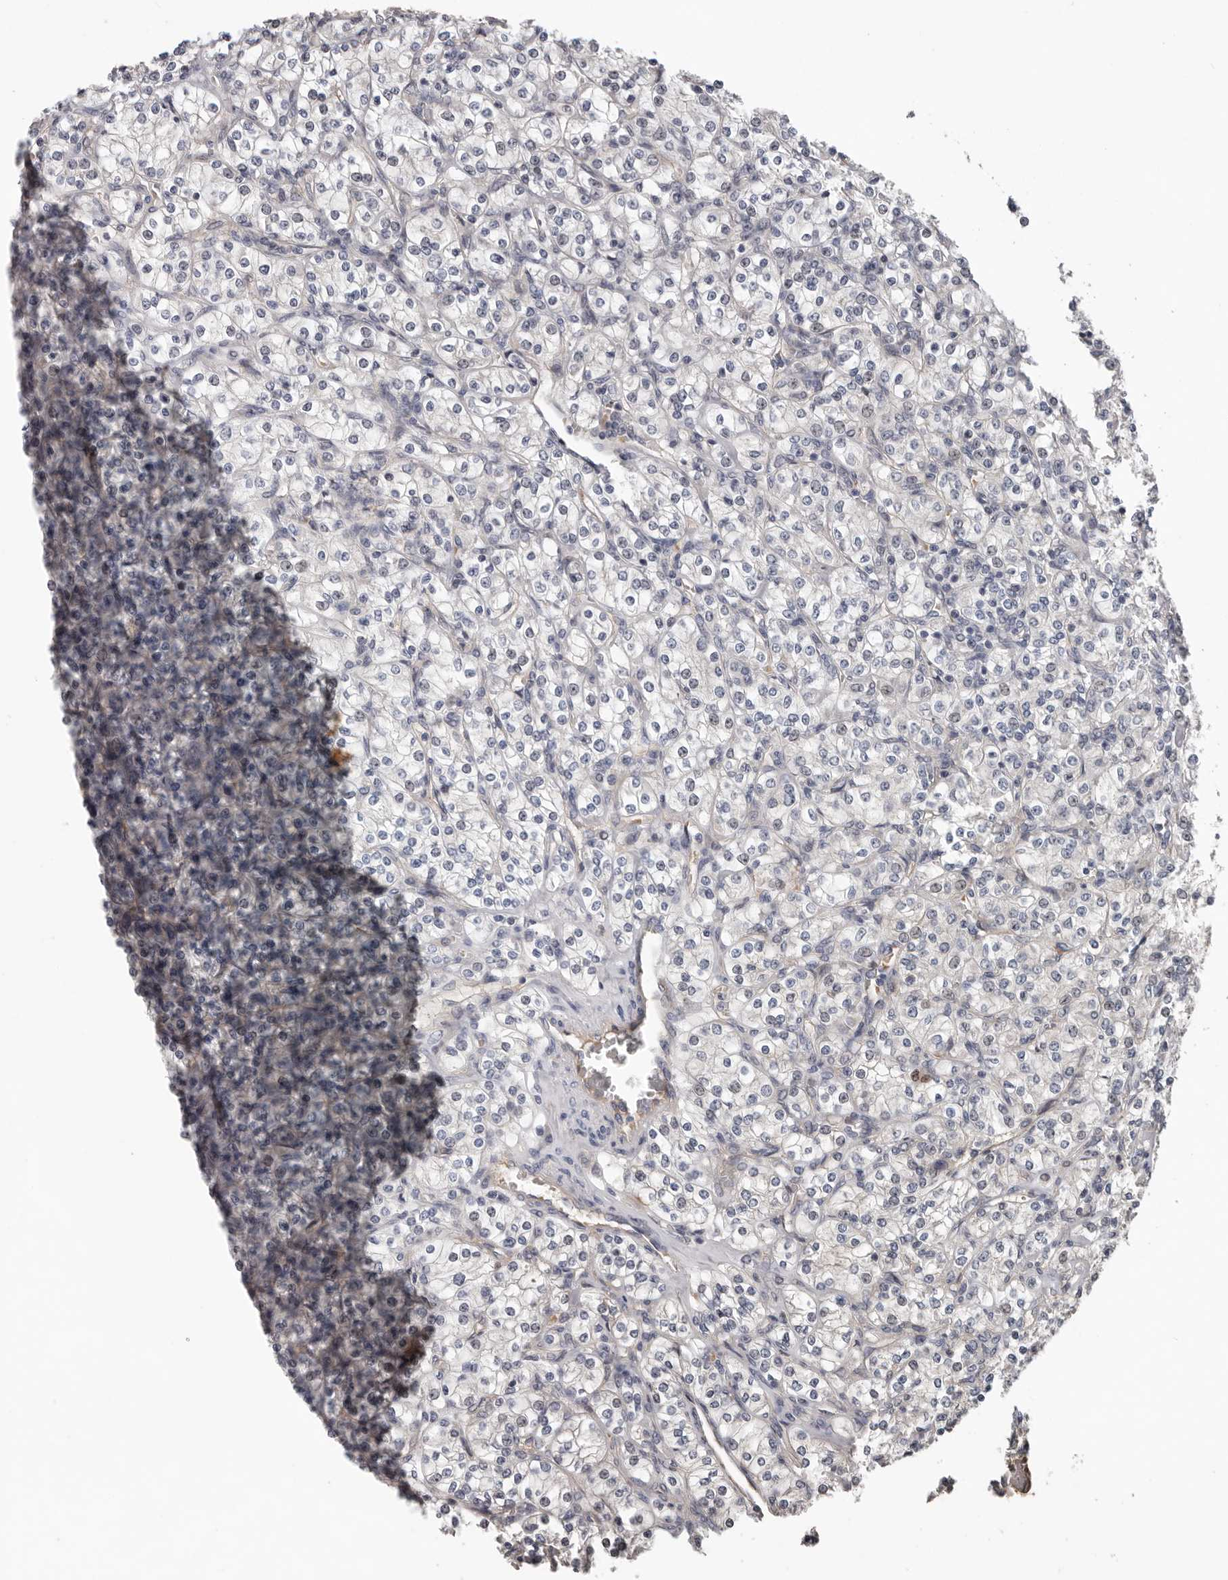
{"staining": {"intensity": "negative", "quantity": "none", "location": "none"}, "tissue": "renal cancer", "cell_type": "Tumor cells", "image_type": "cancer", "snomed": [{"axis": "morphology", "description": "Adenocarcinoma, NOS"}, {"axis": "topography", "description": "Kidney"}], "caption": "IHC image of human adenocarcinoma (renal) stained for a protein (brown), which exhibits no positivity in tumor cells.", "gene": "RNF217", "patient": {"sex": "male", "age": 77}}